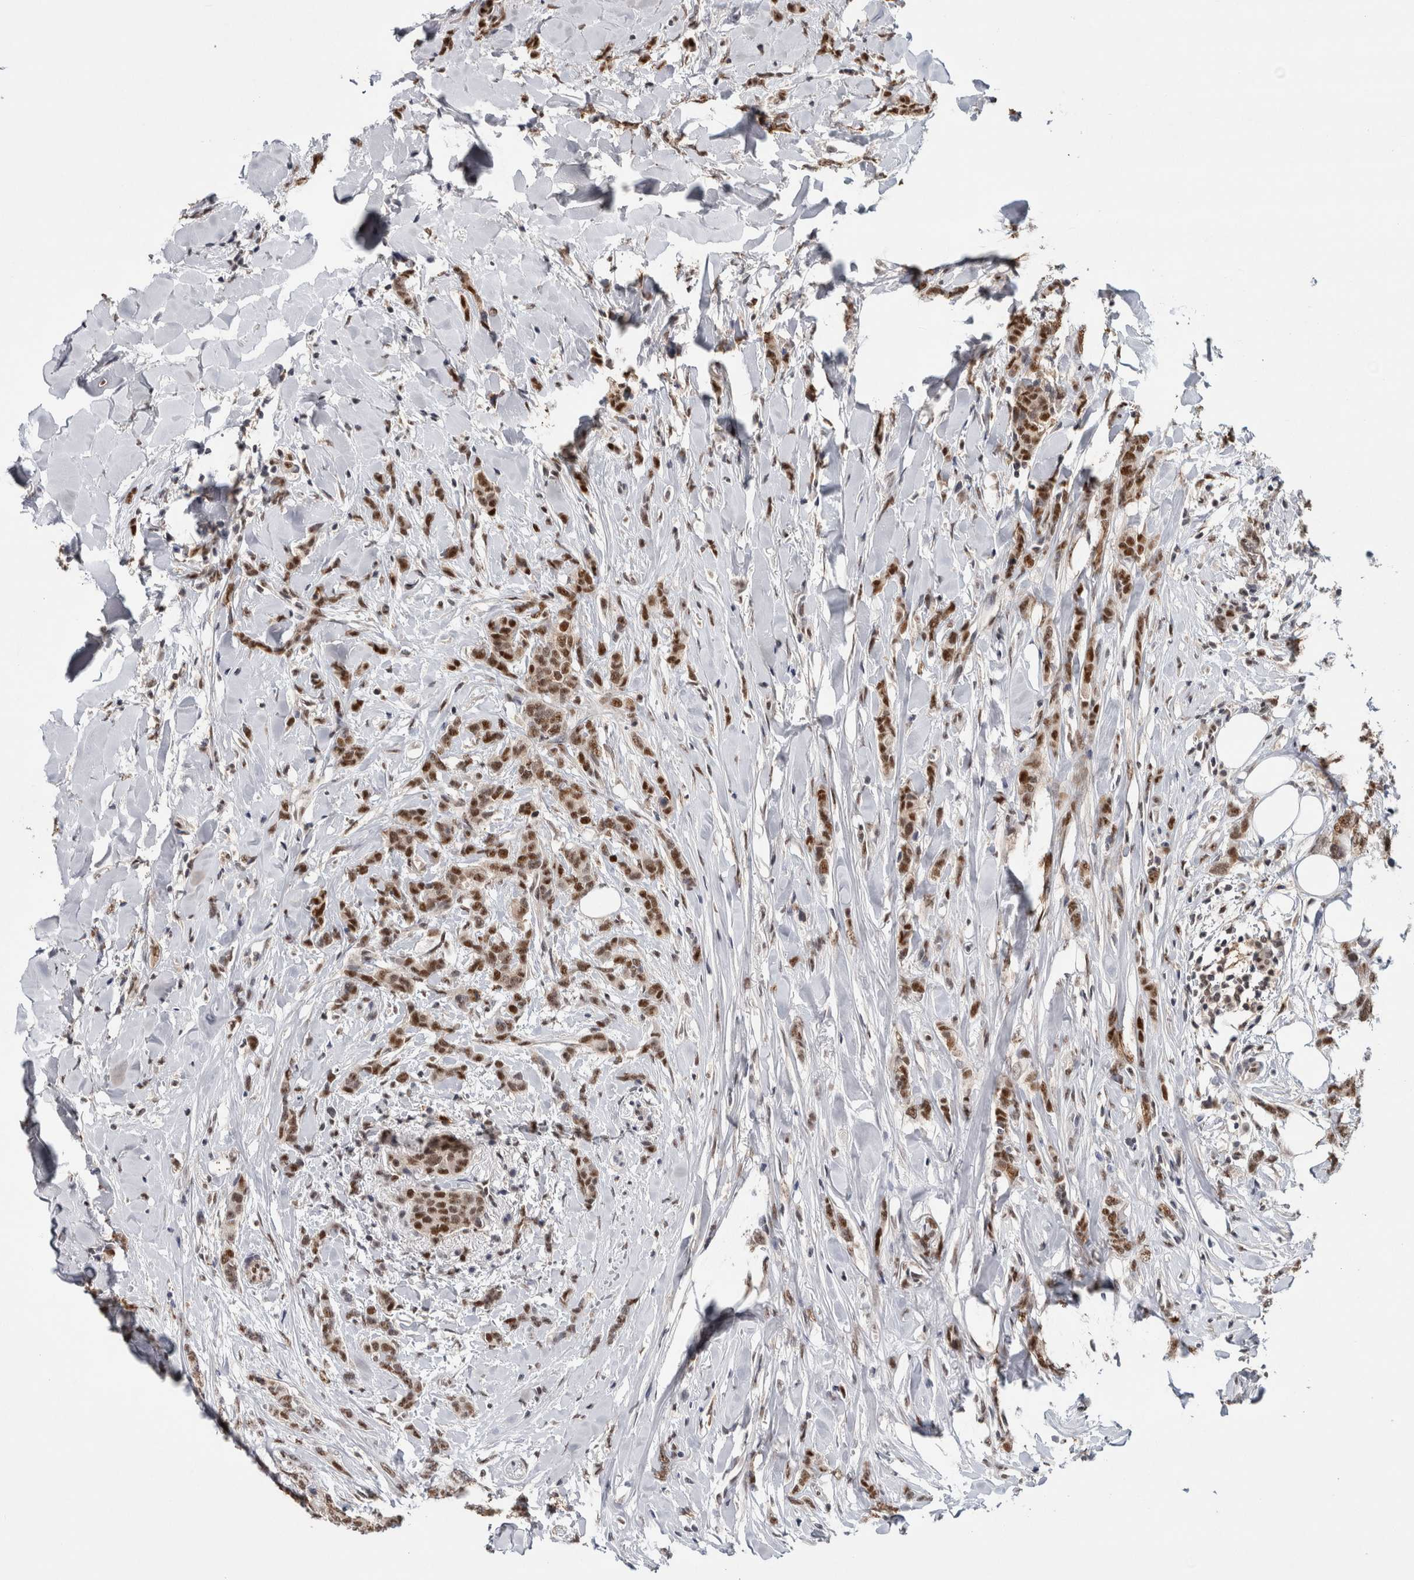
{"staining": {"intensity": "moderate", "quantity": ">75%", "location": "nuclear"}, "tissue": "breast cancer", "cell_type": "Tumor cells", "image_type": "cancer", "snomed": [{"axis": "morphology", "description": "Lobular carcinoma"}, {"axis": "topography", "description": "Skin"}, {"axis": "topography", "description": "Breast"}], "caption": "The photomicrograph exhibits staining of breast lobular carcinoma, revealing moderate nuclear protein positivity (brown color) within tumor cells.", "gene": "RPS6KA2", "patient": {"sex": "female", "age": 46}}